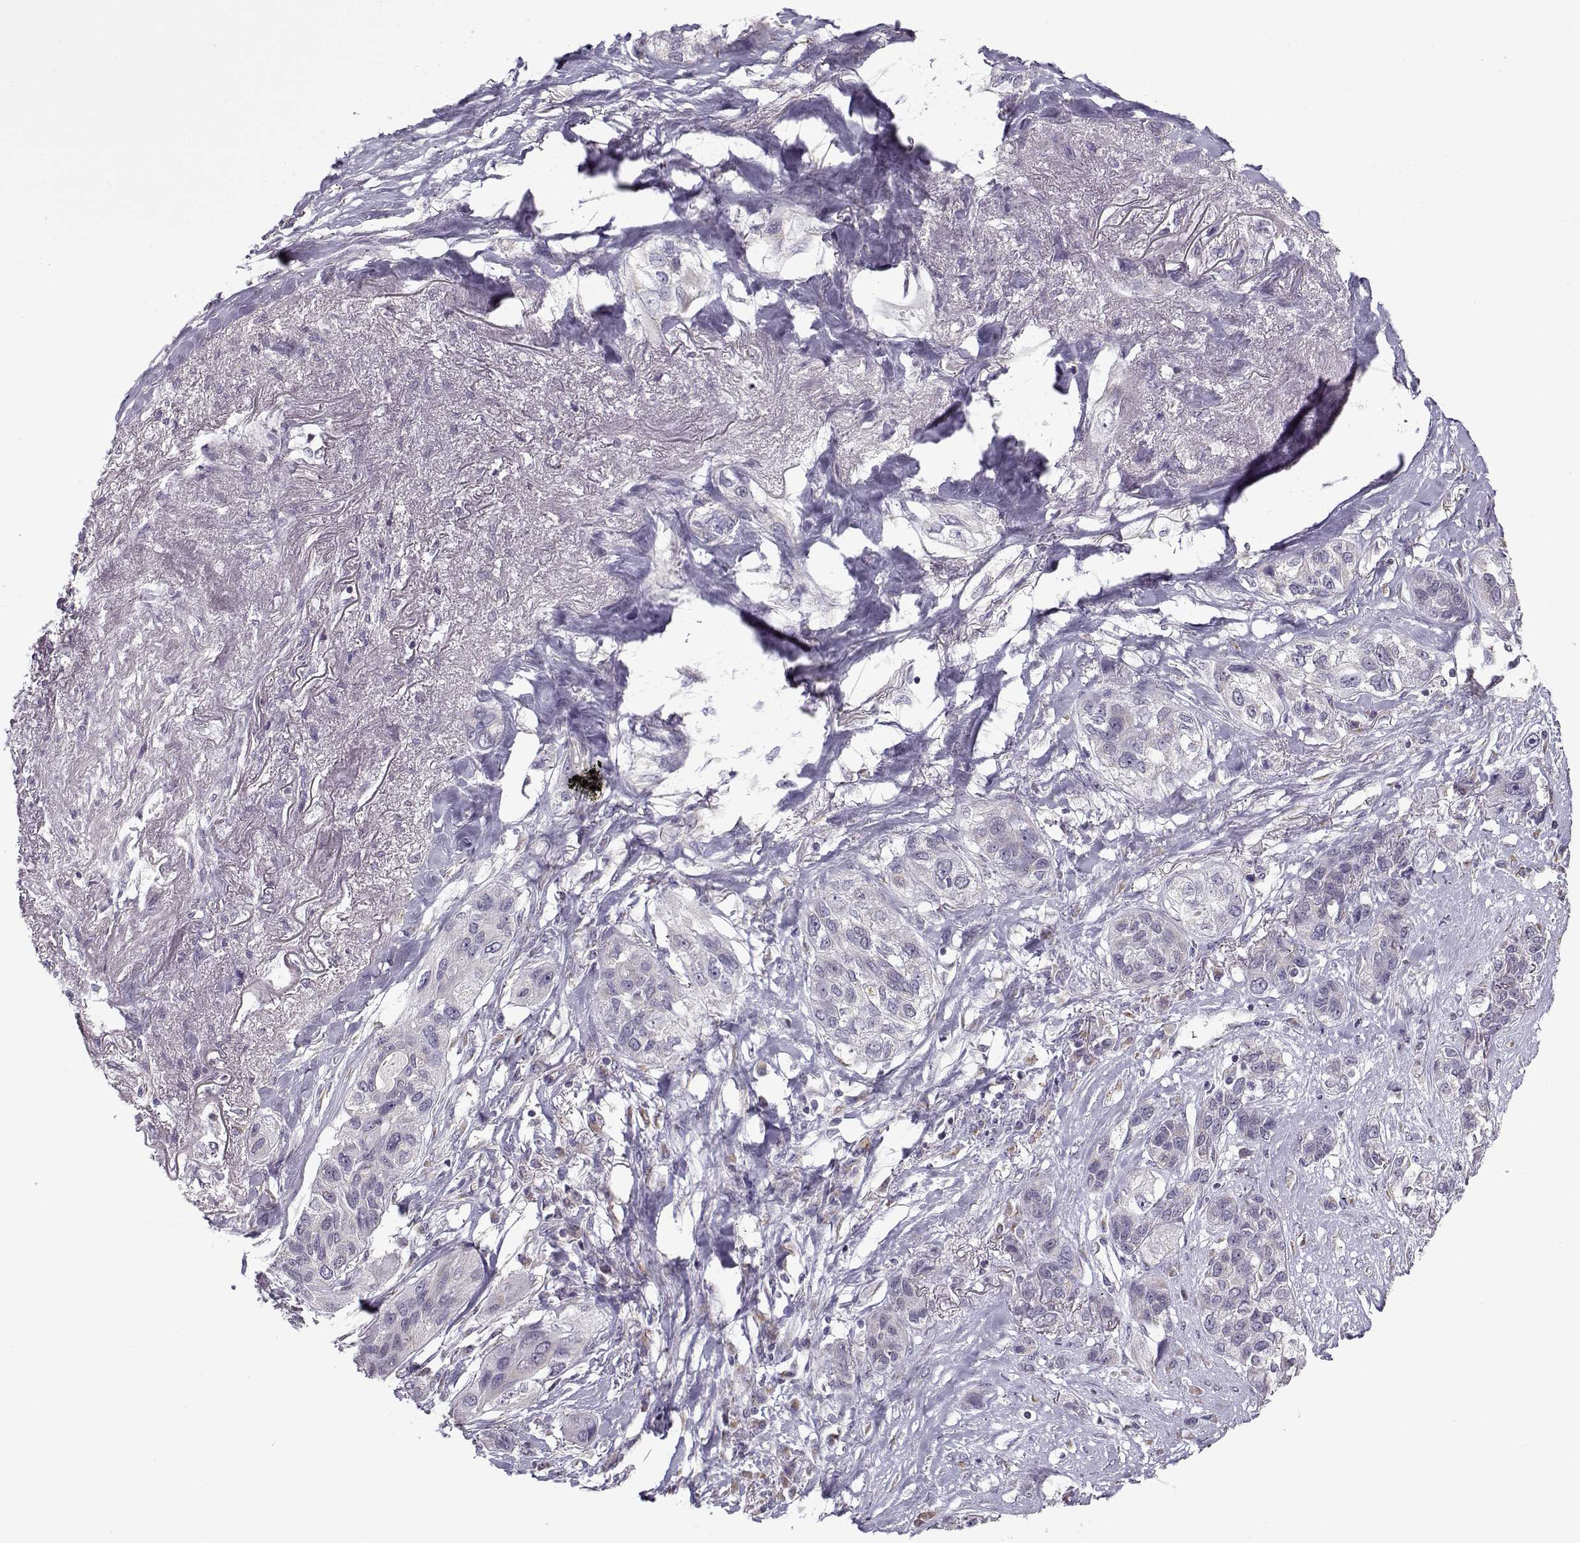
{"staining": {"intensity": "negative", "quantity": "none", "location": "none"}, "tissue": "lung cancer", "cell_type": "Tumor cells", "image_type": "cancer", "snomed": [{"axis": "morphology", "description": "Squamous cell carcinoma, NOS"}, {"axis": "topography", "description": "Lung"}], "caption": "Immunohistochemistry of human lung cancer (squamous cell carcinoma) shows no positivity in tumor cells.", "gene": "SLC4A5", "patient": {"sex": "female", "age": 70}}